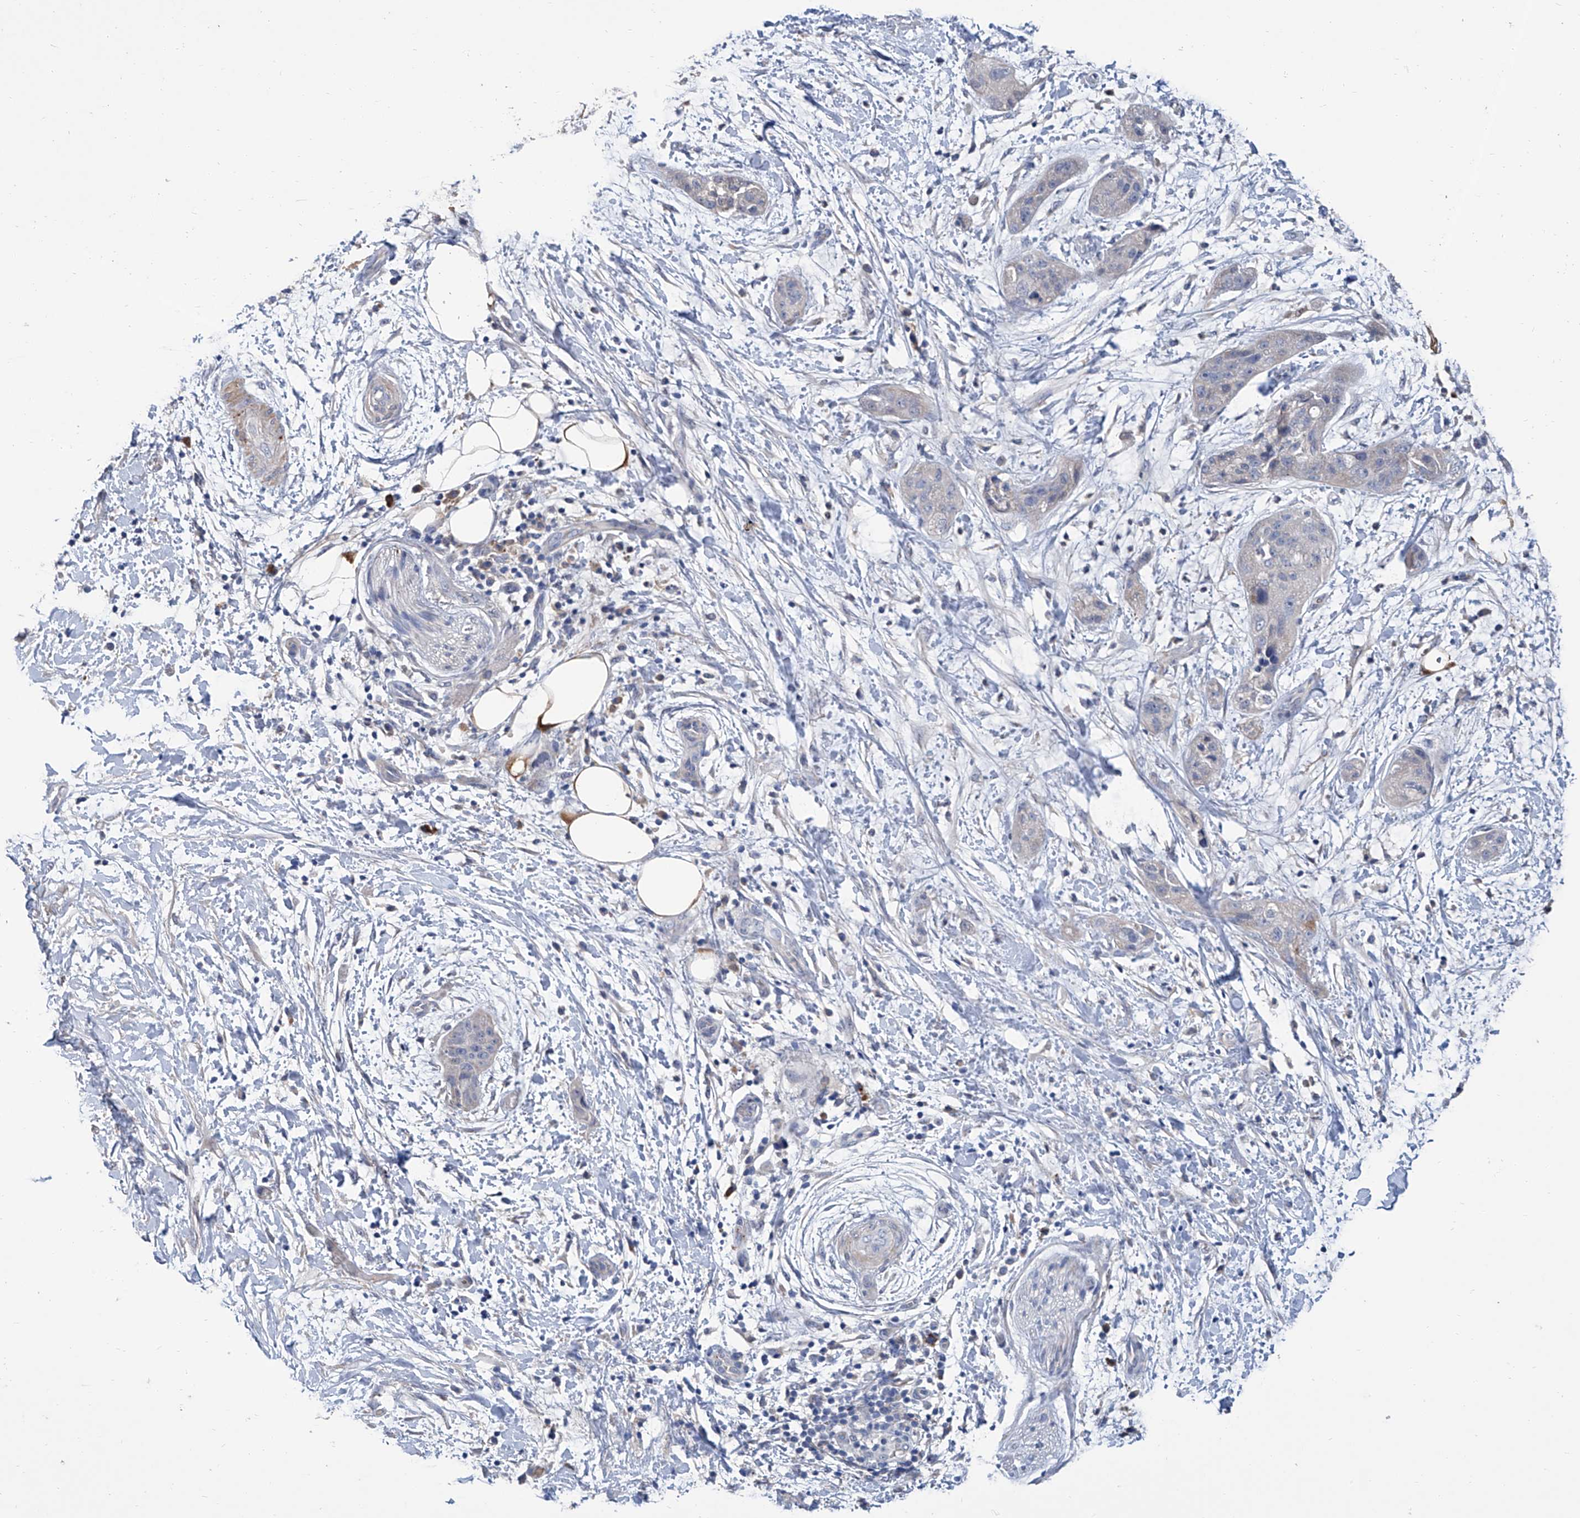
{"staining": {"intensity": "negative", "quantity": "none", "location": "none"}, "tissue": "pancreatic cancer", "cell_type": "Tumor cells", "image_type": "cancer", "snomed": [{"axis": "morphology", "description": "Adenocarcinoma, NOS"}, {"axis": "topography", "description": "Pancreas"}], "caption": "IHC photomicrograph of neoplastic tissue: adenocarcinoma (pancreatic) stained with DAB demonstrates no significant protein staining in tumor cells. (Brightfield microscopy of DAB IHC at high magnification).", "gene": "GPT", "patient": {"sex": "female", "age": 78}}